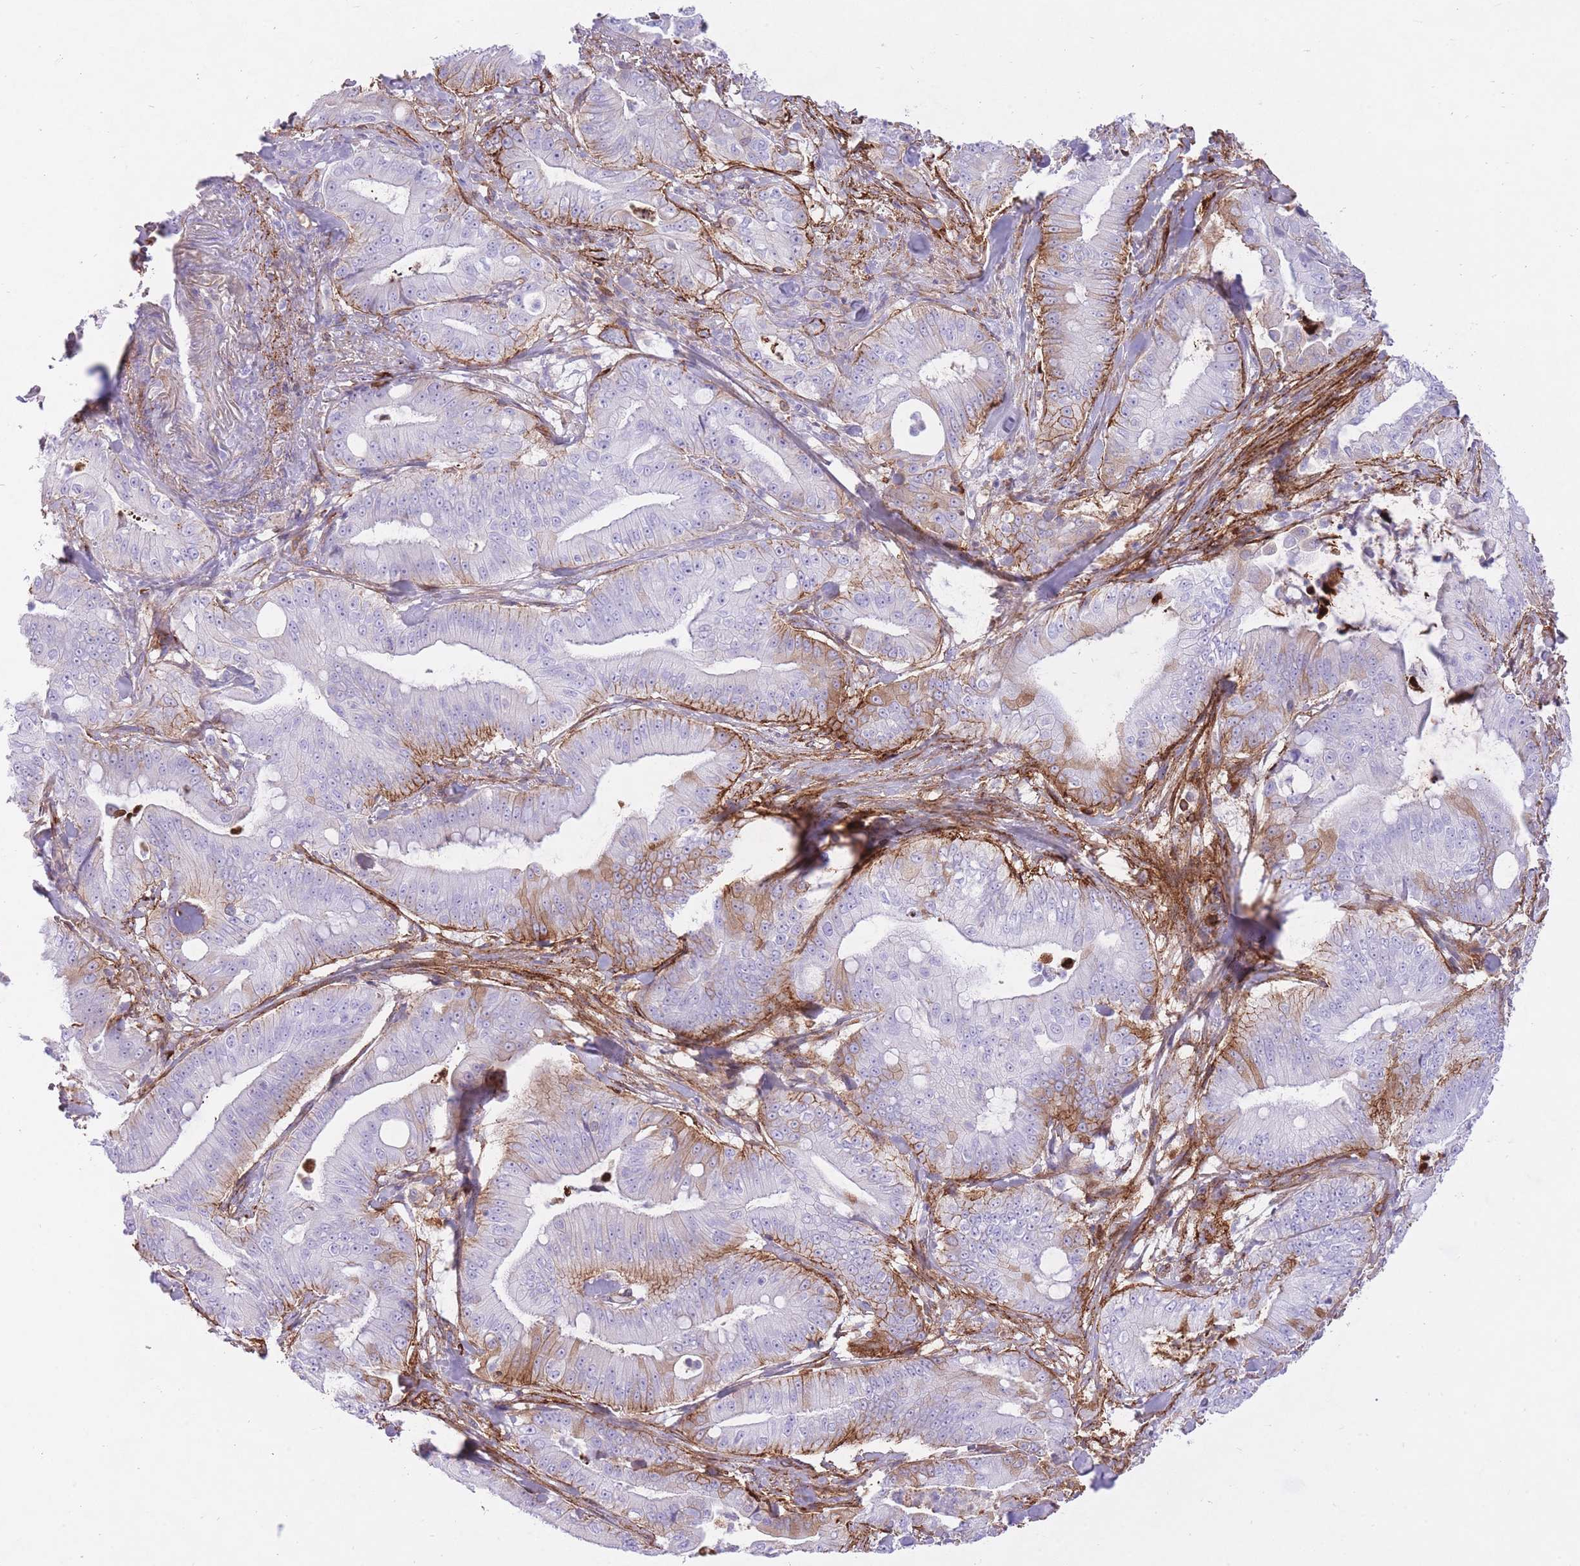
{"staining": {"intensity": "moderate", "quantity": "25%-75%", "location": "cytoplasmic/membranous"}, "tissue": "pancreatic cancer", "cell_type": "Tumor cells", "image_type": "cancer", "snomed": [{"axis": "morphology", "description": "Adenocarcinoma, NOS"}, {"axis": "topography", "description": "Pancreas"}], "caption": "Moderate cytoplasmic/membranous positivity for a protein is present in approximately 25%-75% of tumor cells of pancreatic cancer using IHC.", "gene": "HRG", "patient": {"sex": "male", "age": 71}}